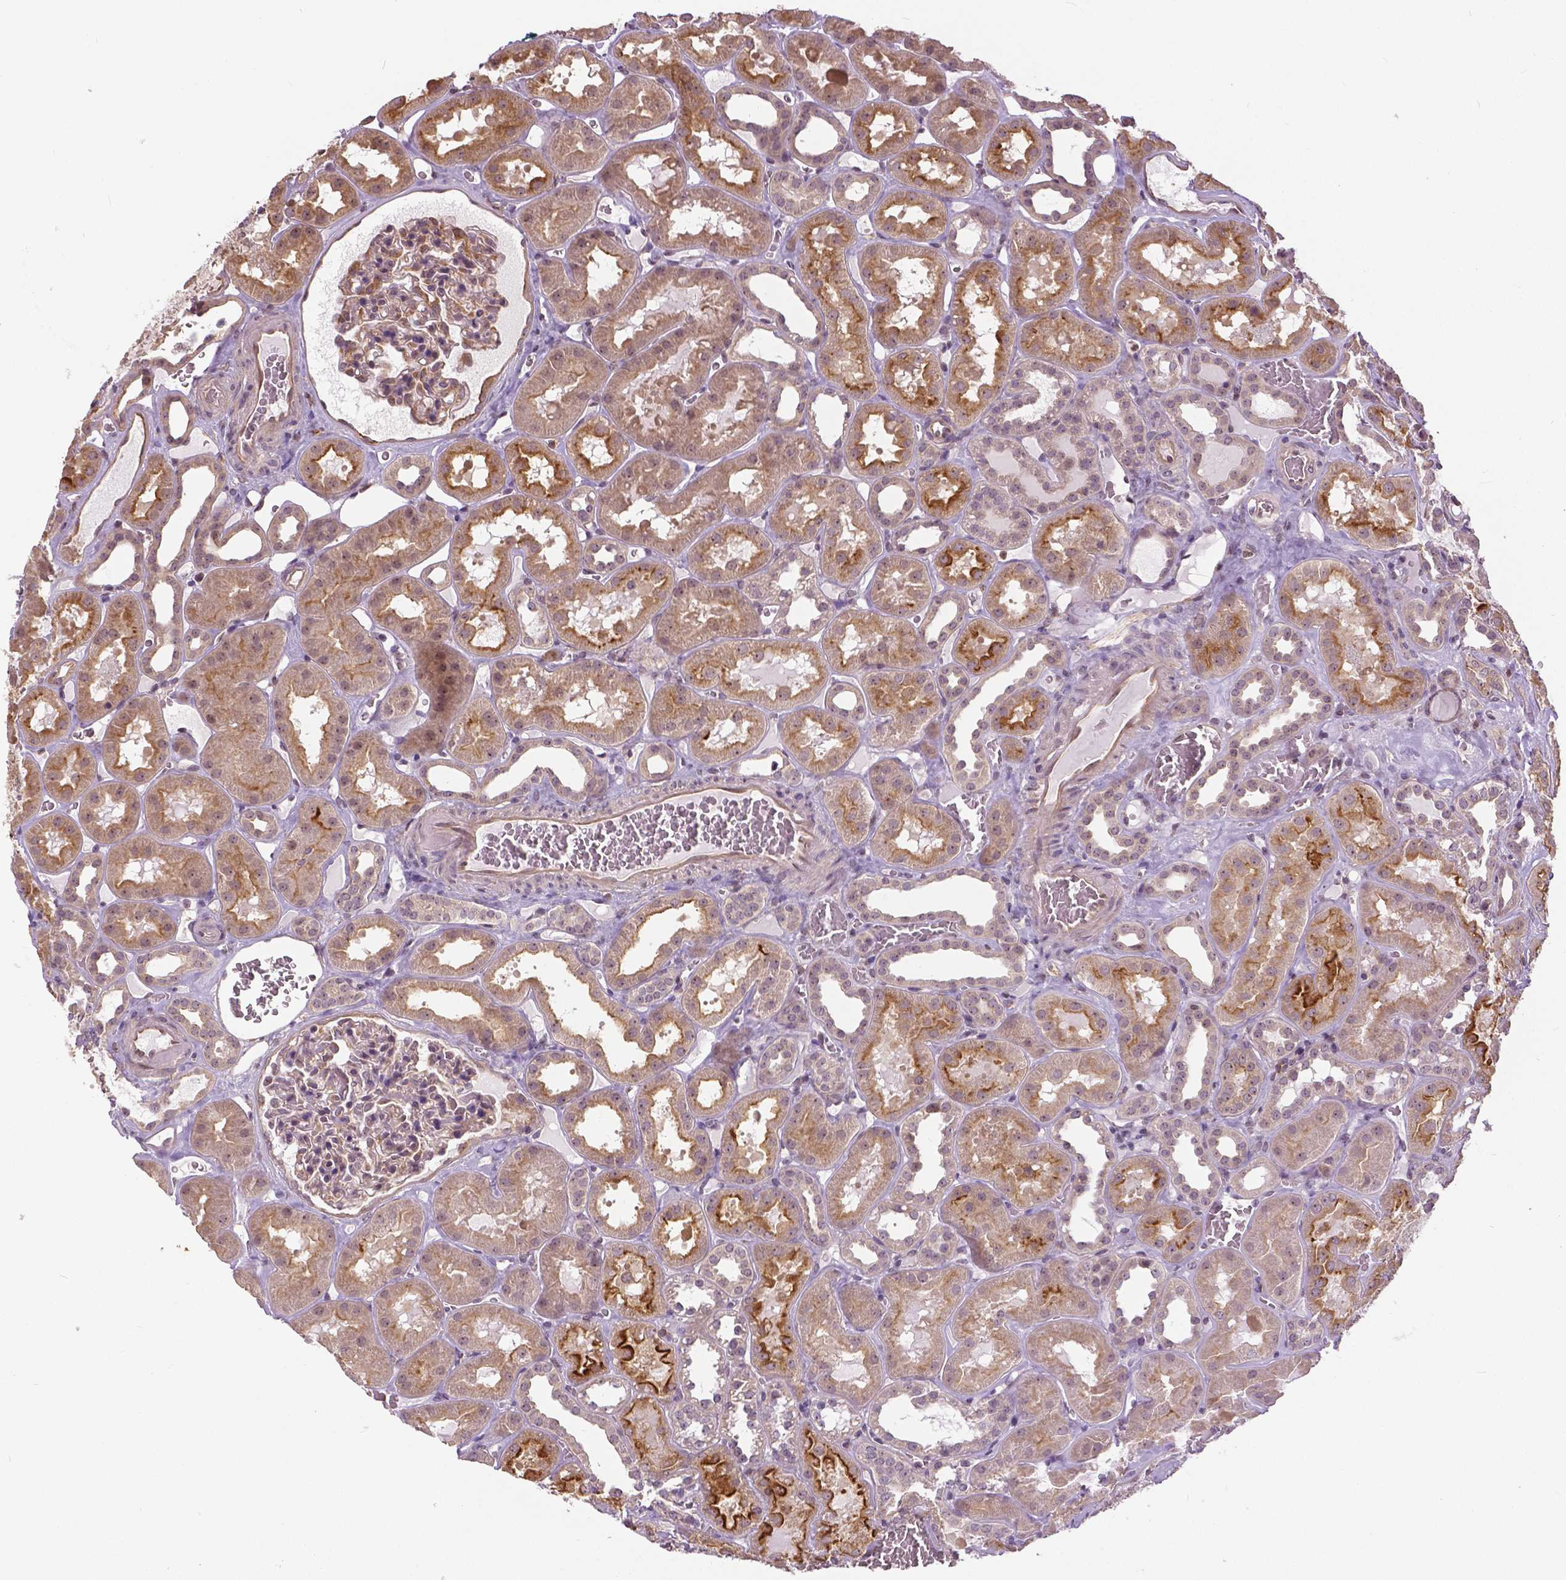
{"staining": {"intensity": "negative", "quantity": "none", "location": "none"}, "tissue": "kidney", "cell_type": "Cells in glomeruli", "image_type": "normal", "snomed": [{"axis": "morphology", "description": "Normal tissue, NOS"}, {"axis": "topography", "description": "Kidney"}], "caption": "Human kidney stained for a protein using immunohistochemistry (IHC) reveals no positivity in cells in glomeruli.", "gene": "ANXA13", "patient": {"sex": "female", "age": 41}}